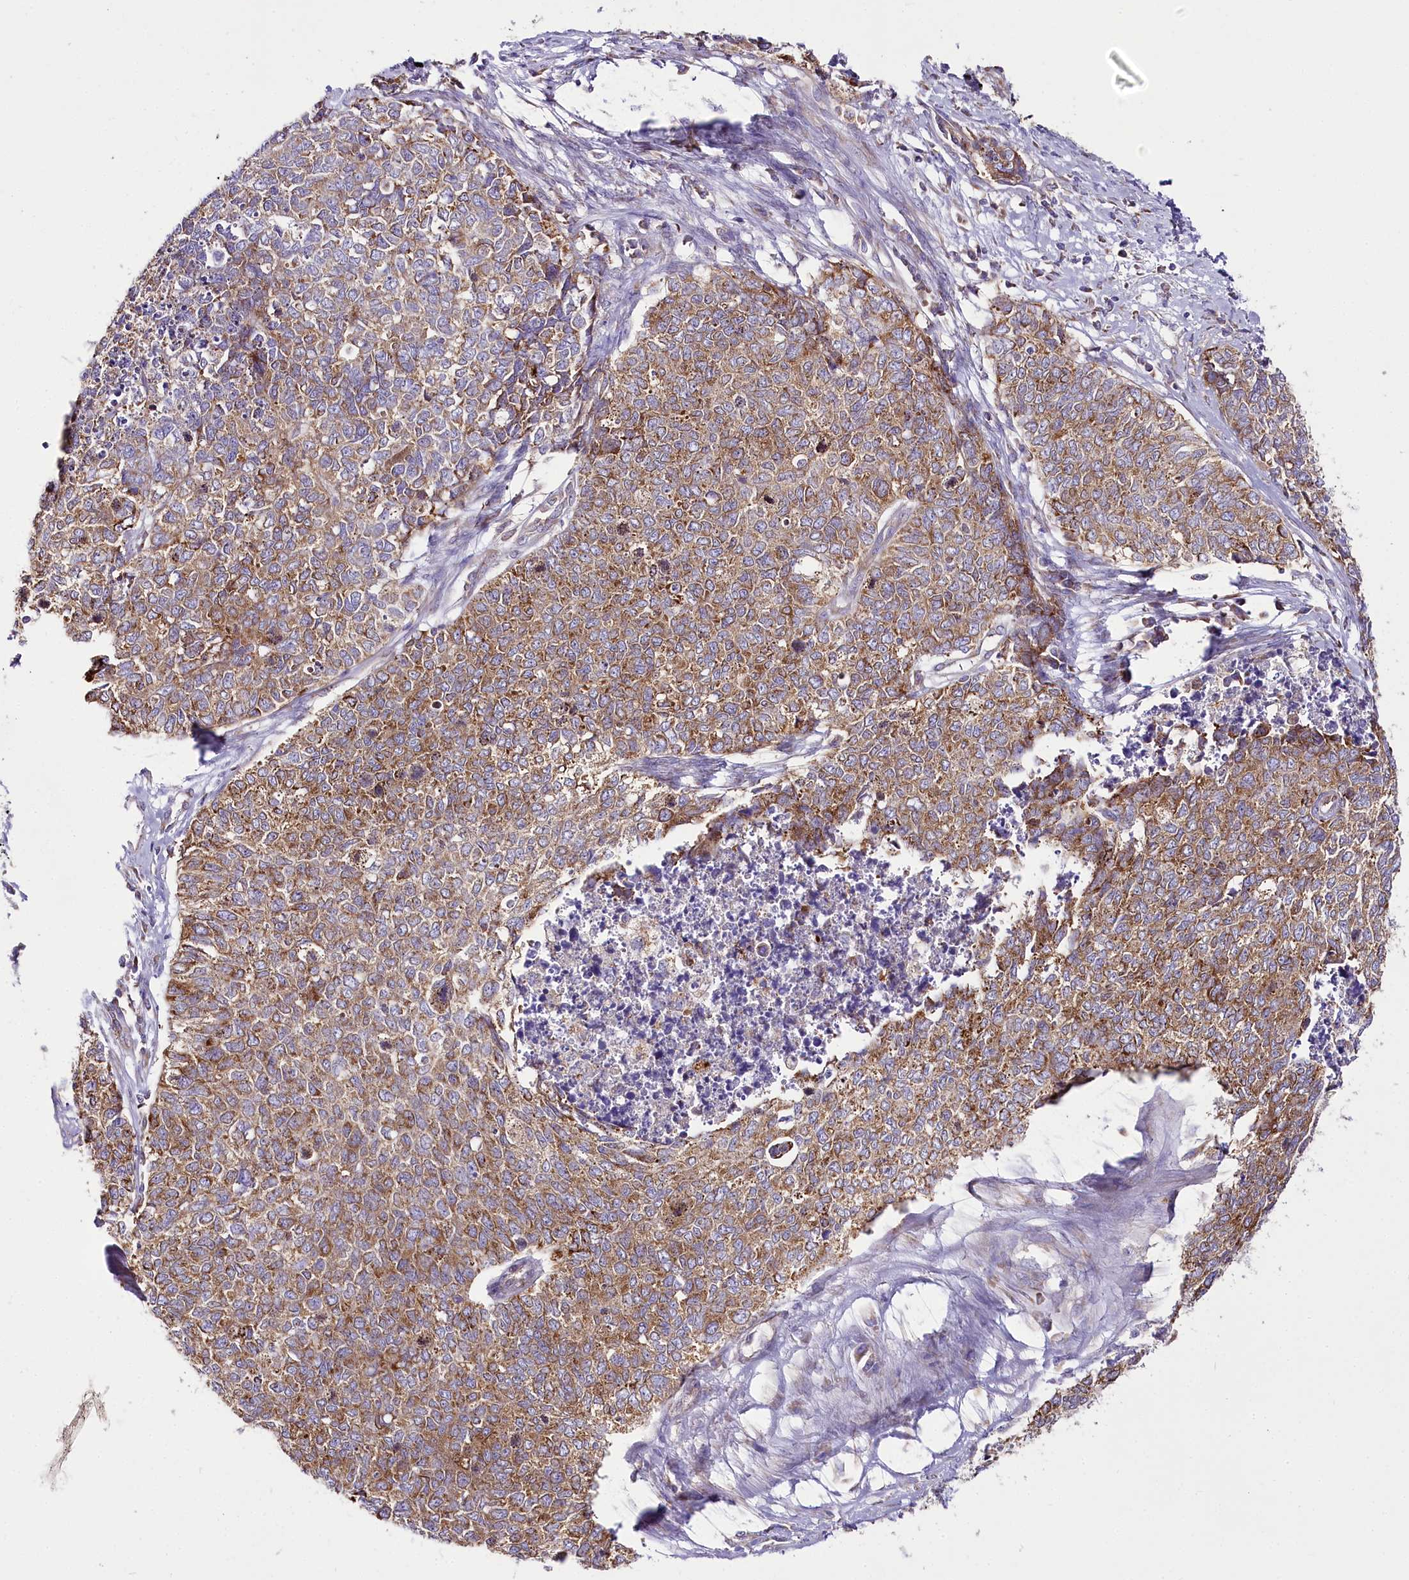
{"staining": {"intensity": "moderate", "quantity": ">75%", "location": "cytoplasmic/membranous"}, "tissue": "cervical cancer", "cell_type": "Tumor cells", "image_type": "cancer", "snomed": [{"axis": "morphology", "description": "Squamous cell carcinoma, NOS"}, {"axis": "topography", "description": "Cervix"}], "caption": "The image shows immunohistochemical staining of cervical cancer. There is moderate cytoplasmic/membranous positivity is seen in about >75% of tumor cells. The protein of interest is stained brown, and the nuclei are stained in blue (DAB IHC with brightfield microscopy, high magnification).", "gene": "THUMPD3", "patient": {"sex": "female", "age": 63}}